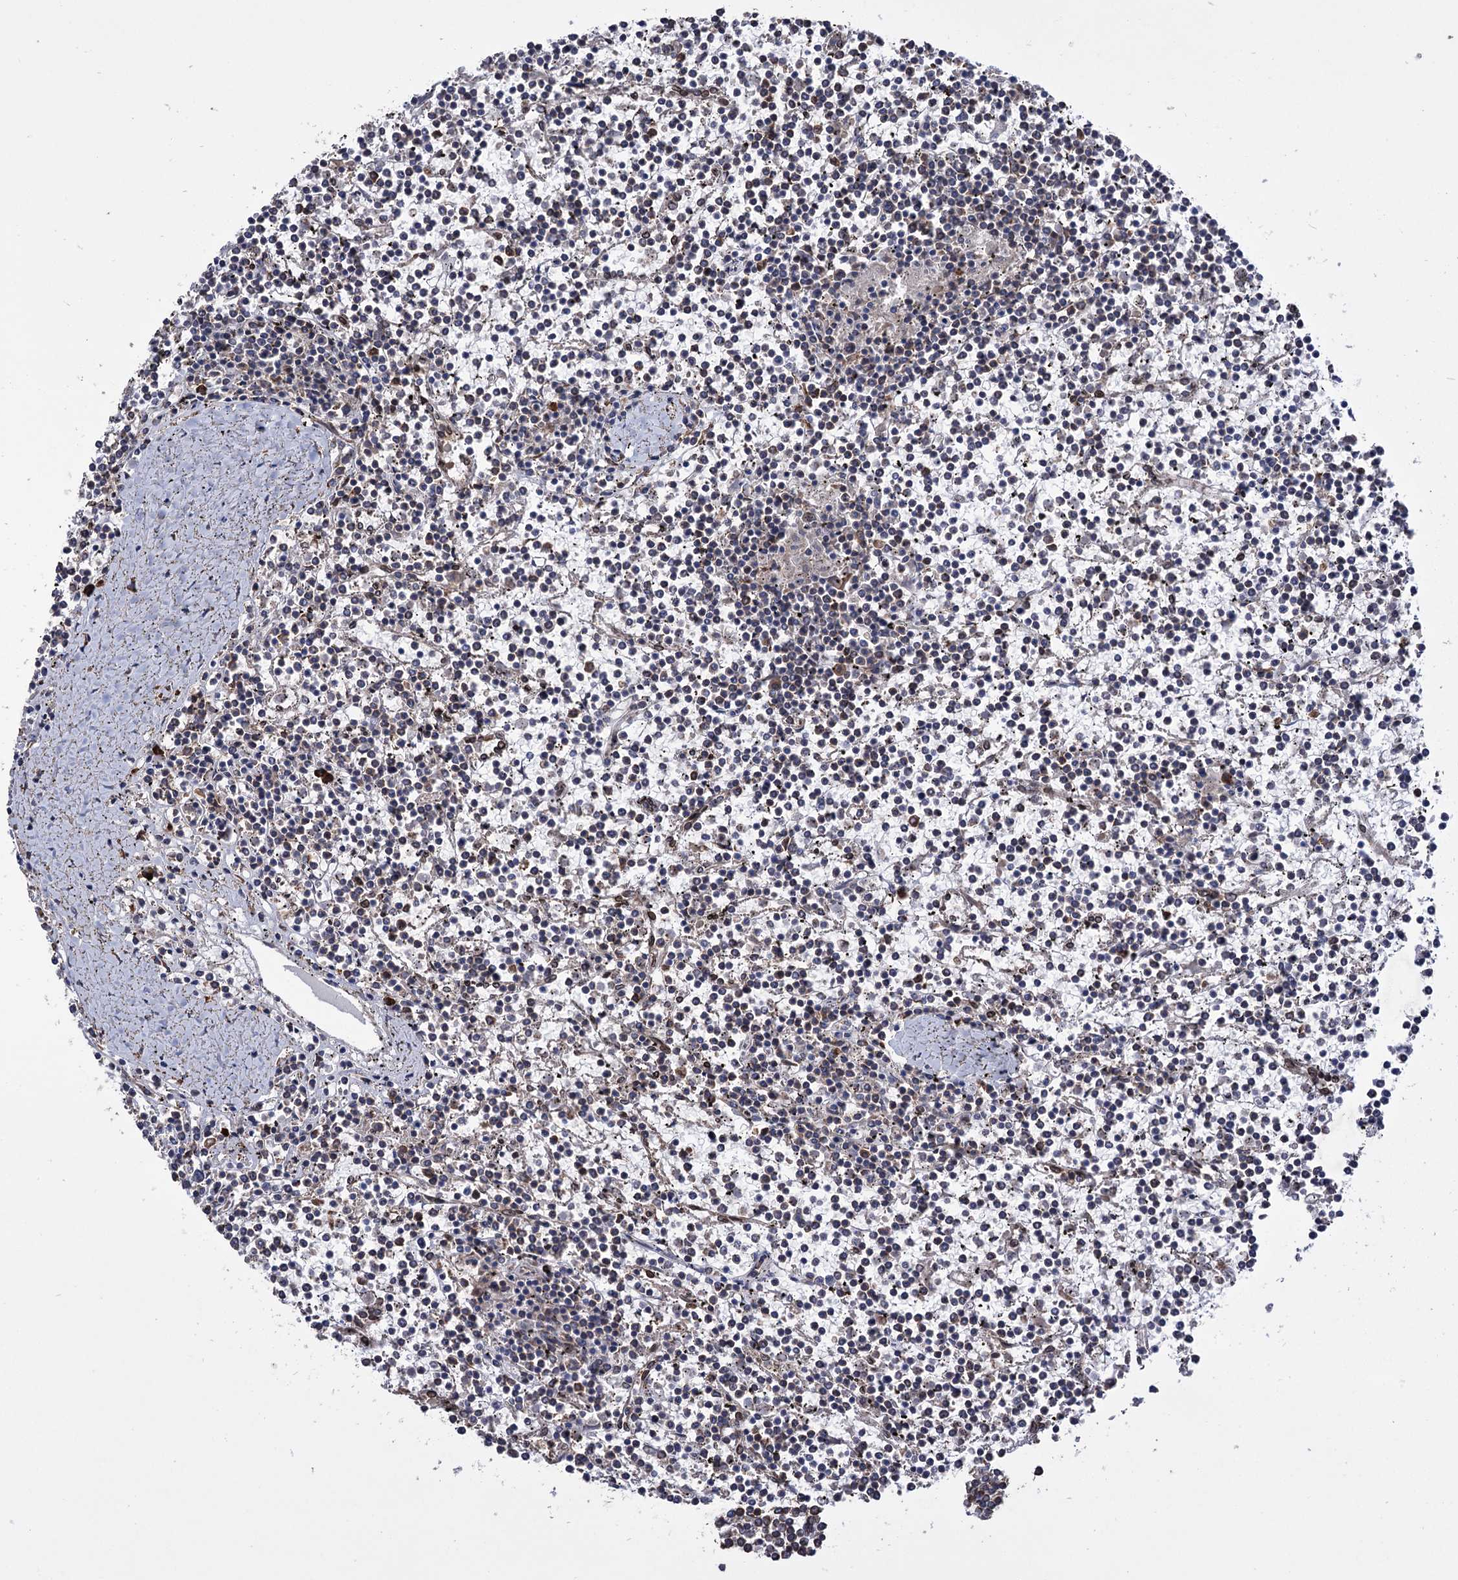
{"staining": {"intensity": "negative", "quantity": "none", "location": "none"}, "tissue": "lymphoma", "cell_type": "Tumor cells", "image_type": "cancer", "snomed": [{"axis": "morphology", "description": "Malignant lymphoma, non-Hodgkin's type, Low grade"}, {"axis": "topography", "description": "Spleen"}], "caption": "Lymphoma was stained to show a protein in brown. There is no significant staining in tumor cells. (DAB IHC with hematoxylin counter stain).", "gene": "CDAN1", "patient": {"sex": "female", "age": 19}}